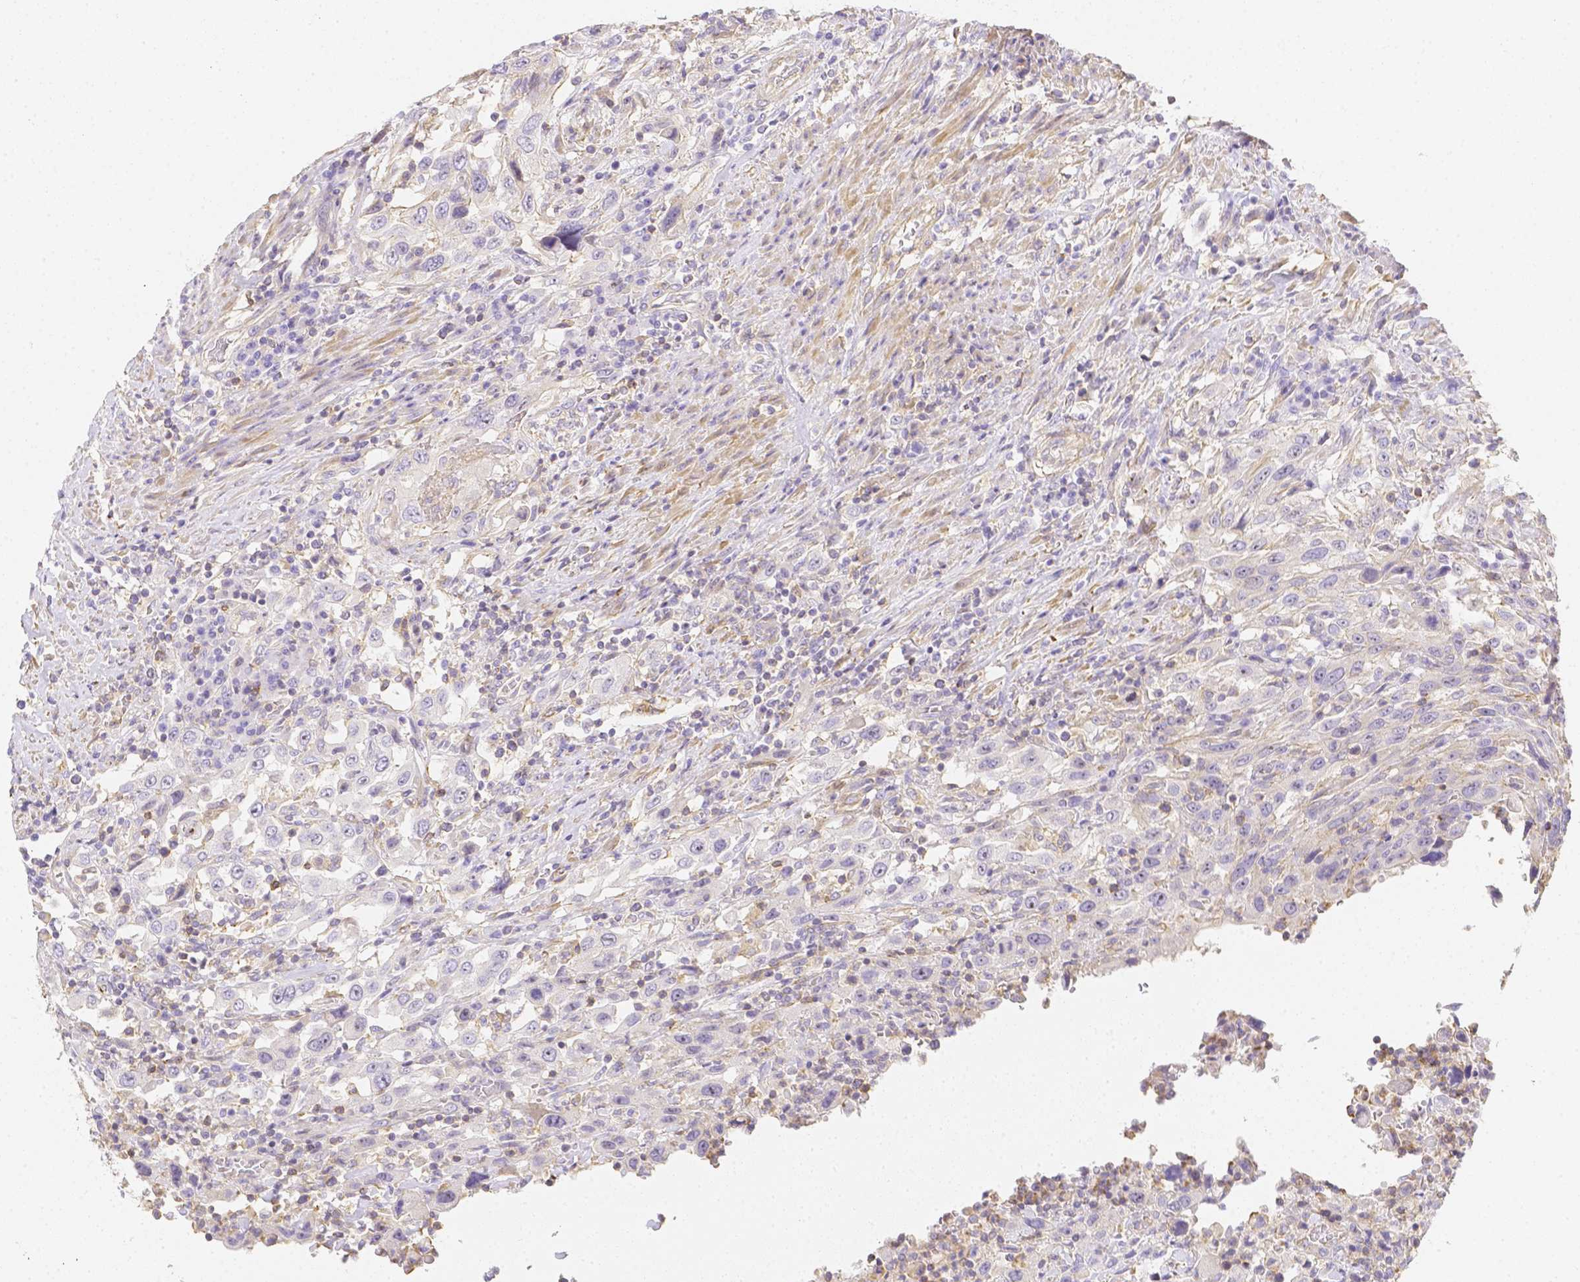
{"staining": {"intensity": "negative", "quantity": "none", "location": "none"}, "tissue": "urothelial cancer", "cell_type": "Tumor cells", "image_type": "cancer", "snomed": [{"axis": "morphology", "description": "Urothelial carcinoma, High grade"}, {"axis": "topography", "description": "Urinary bladder"}], "caption": "This is an immunohistochemistry (IHC) micrograph of human urothelial cancer. There is no expression in tumor cells.", "gene": "ASAH2", "patient": {"sex": "male", "age": 61}}